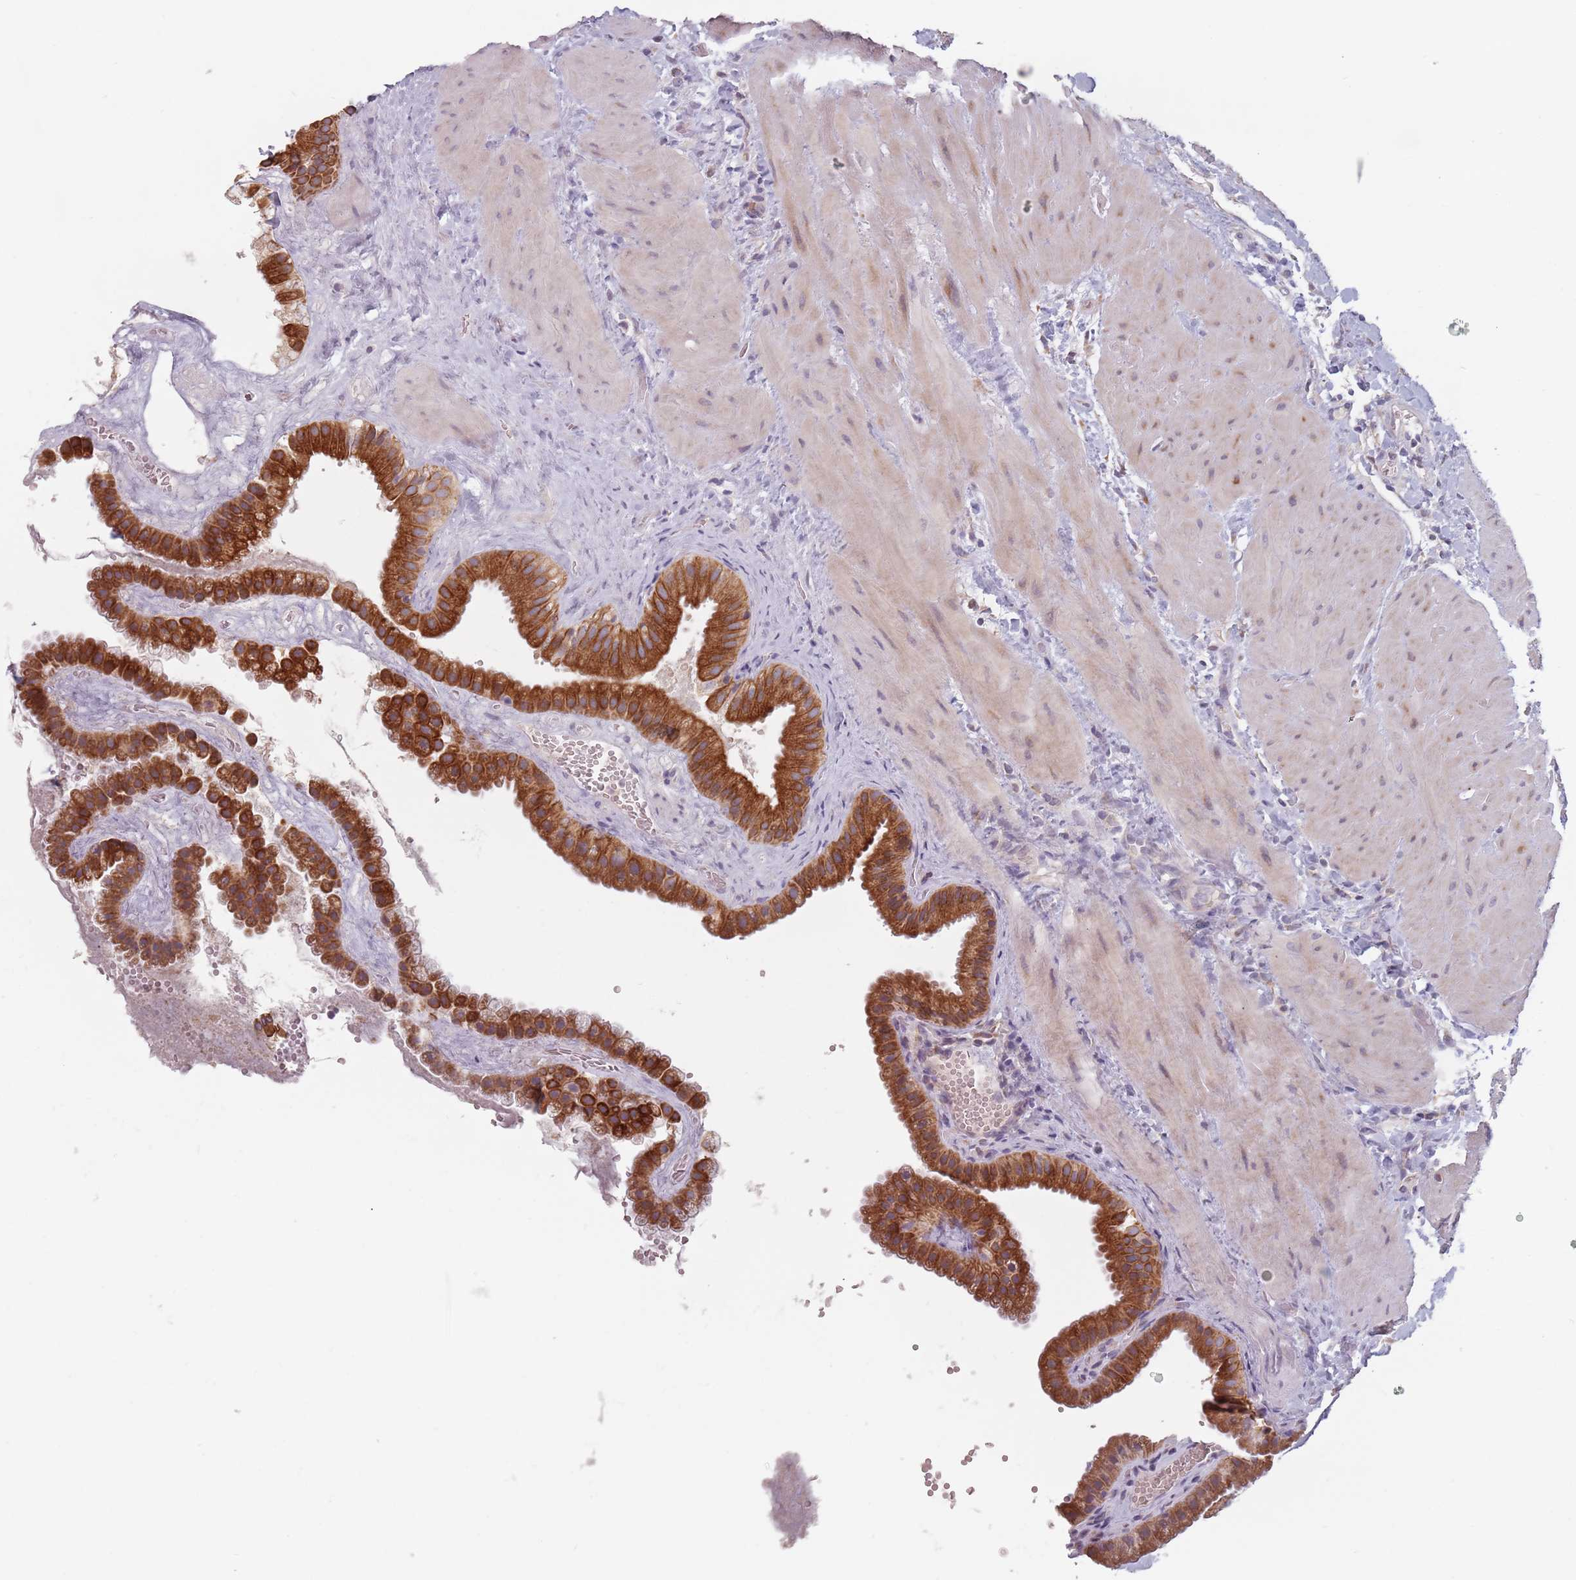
{"staining": {"intensity": "strong", "quantity": ">75%", "location": "cytoplasmic/membranous"}, "tissue": "gallbladder", "cell_type": "Glandular cells", "image_type": "normal", "snomed": [{"axis": "morphology", "description": "Normal tissue, NOS"}, {"axis": "topography", "description": "Gallbladder"}], "caption": "Benign gallbladder reveals strong cytoplasmic/membranous staining in approximately >75% of glandular cells.", "gene": "ADAL", "patient": {"sex": "male", "age": 55}}